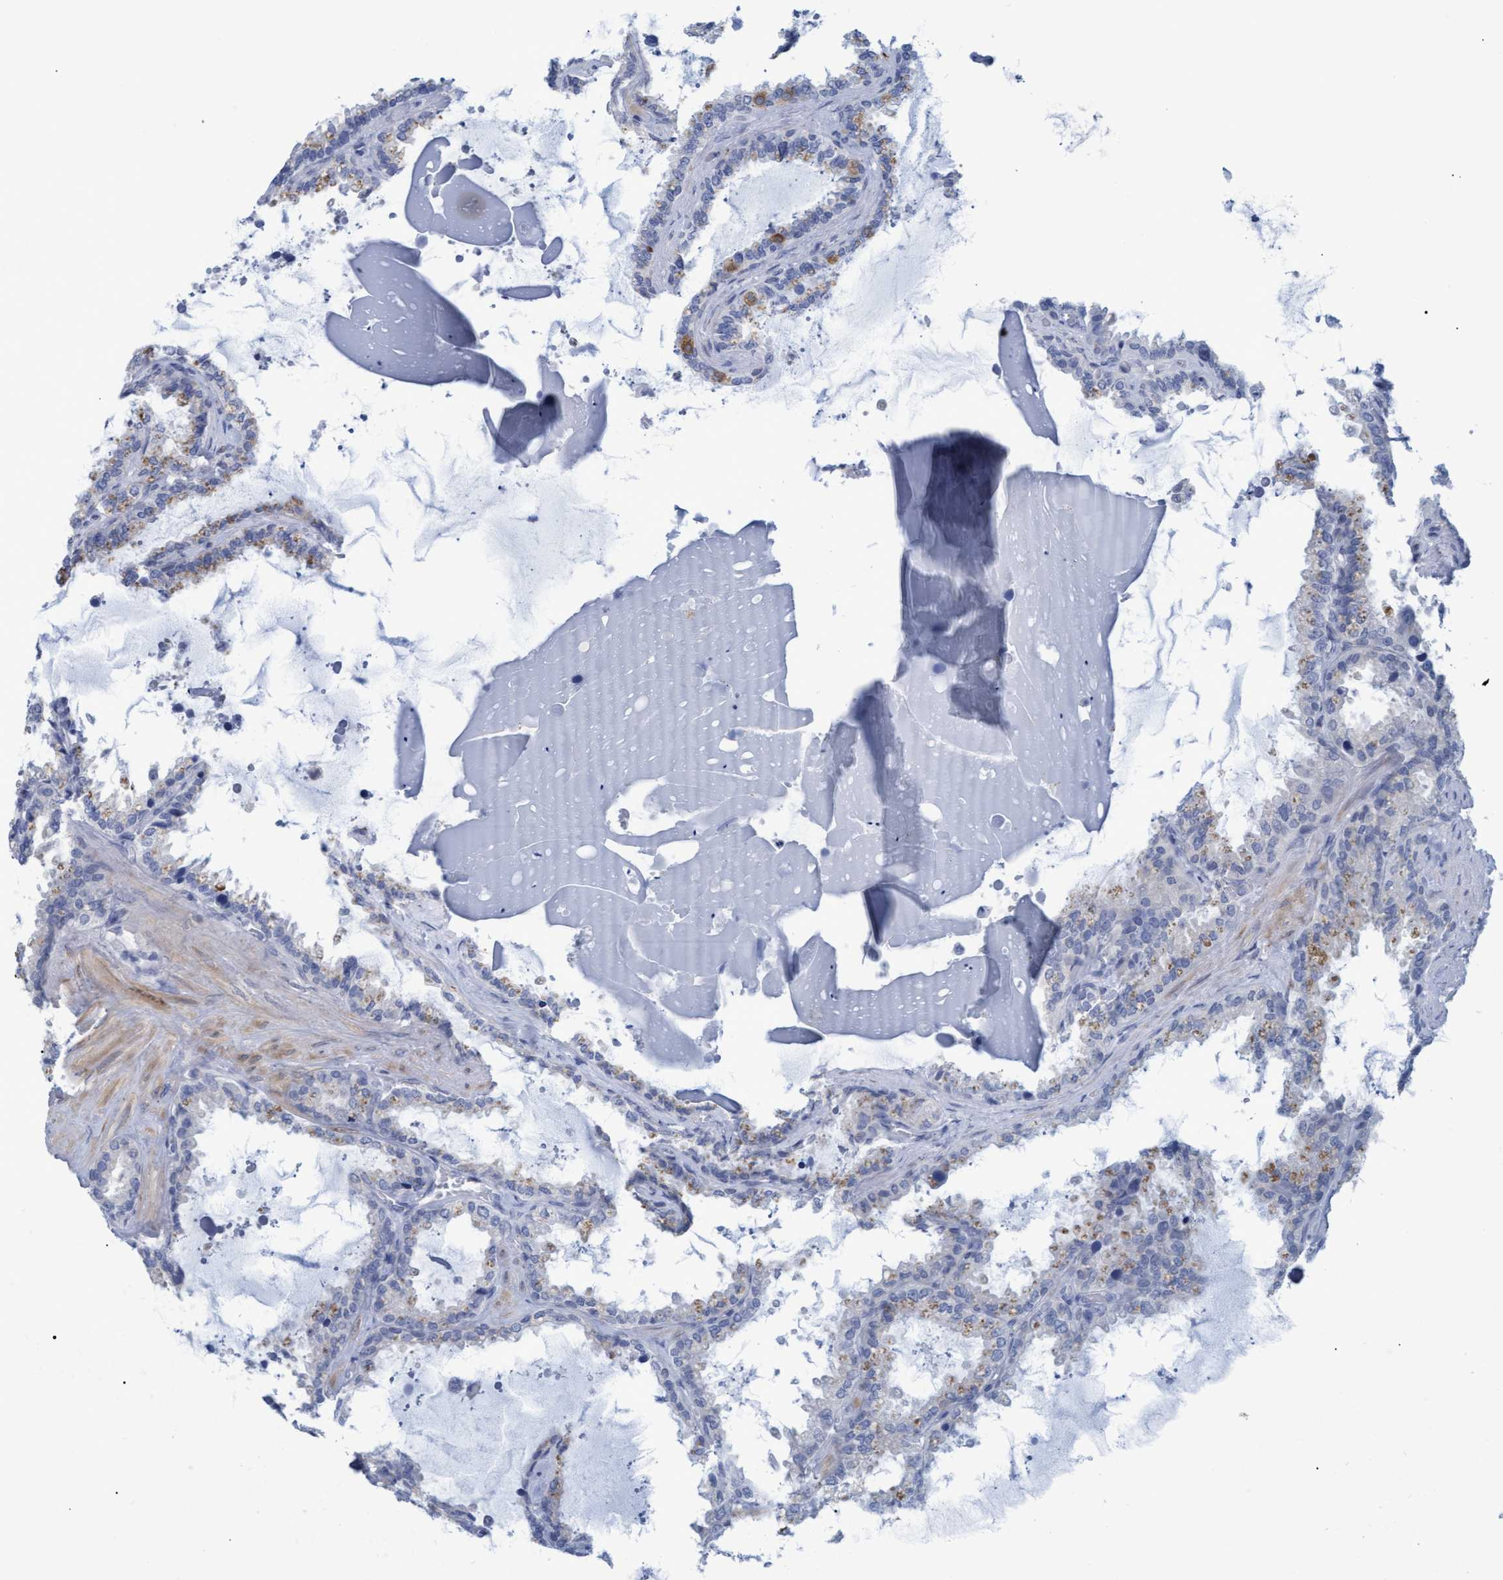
{"staining": {"intensity": "moderate", "quantity": "<25%", "location": "cytoplasmic/membranous"}, "tissue": "seminal vesicle", "cell_type": "Glandular cells", "image_type": "normal", "snomed": [{"axis": "morphology", "description": "Normal tissue, NOS"}, {"axis": "topography", "description": "Seminal veicle"}], "caption": "This micrograph demonstrates immunohistochemistry staining of unremarkable human seminal vesicle, with low moderate cytoplasmic/membranous staining in approximately <25% of glandular cells.", "gene": "SSTR3", "patient": {"sex": "male", "age": 46}}